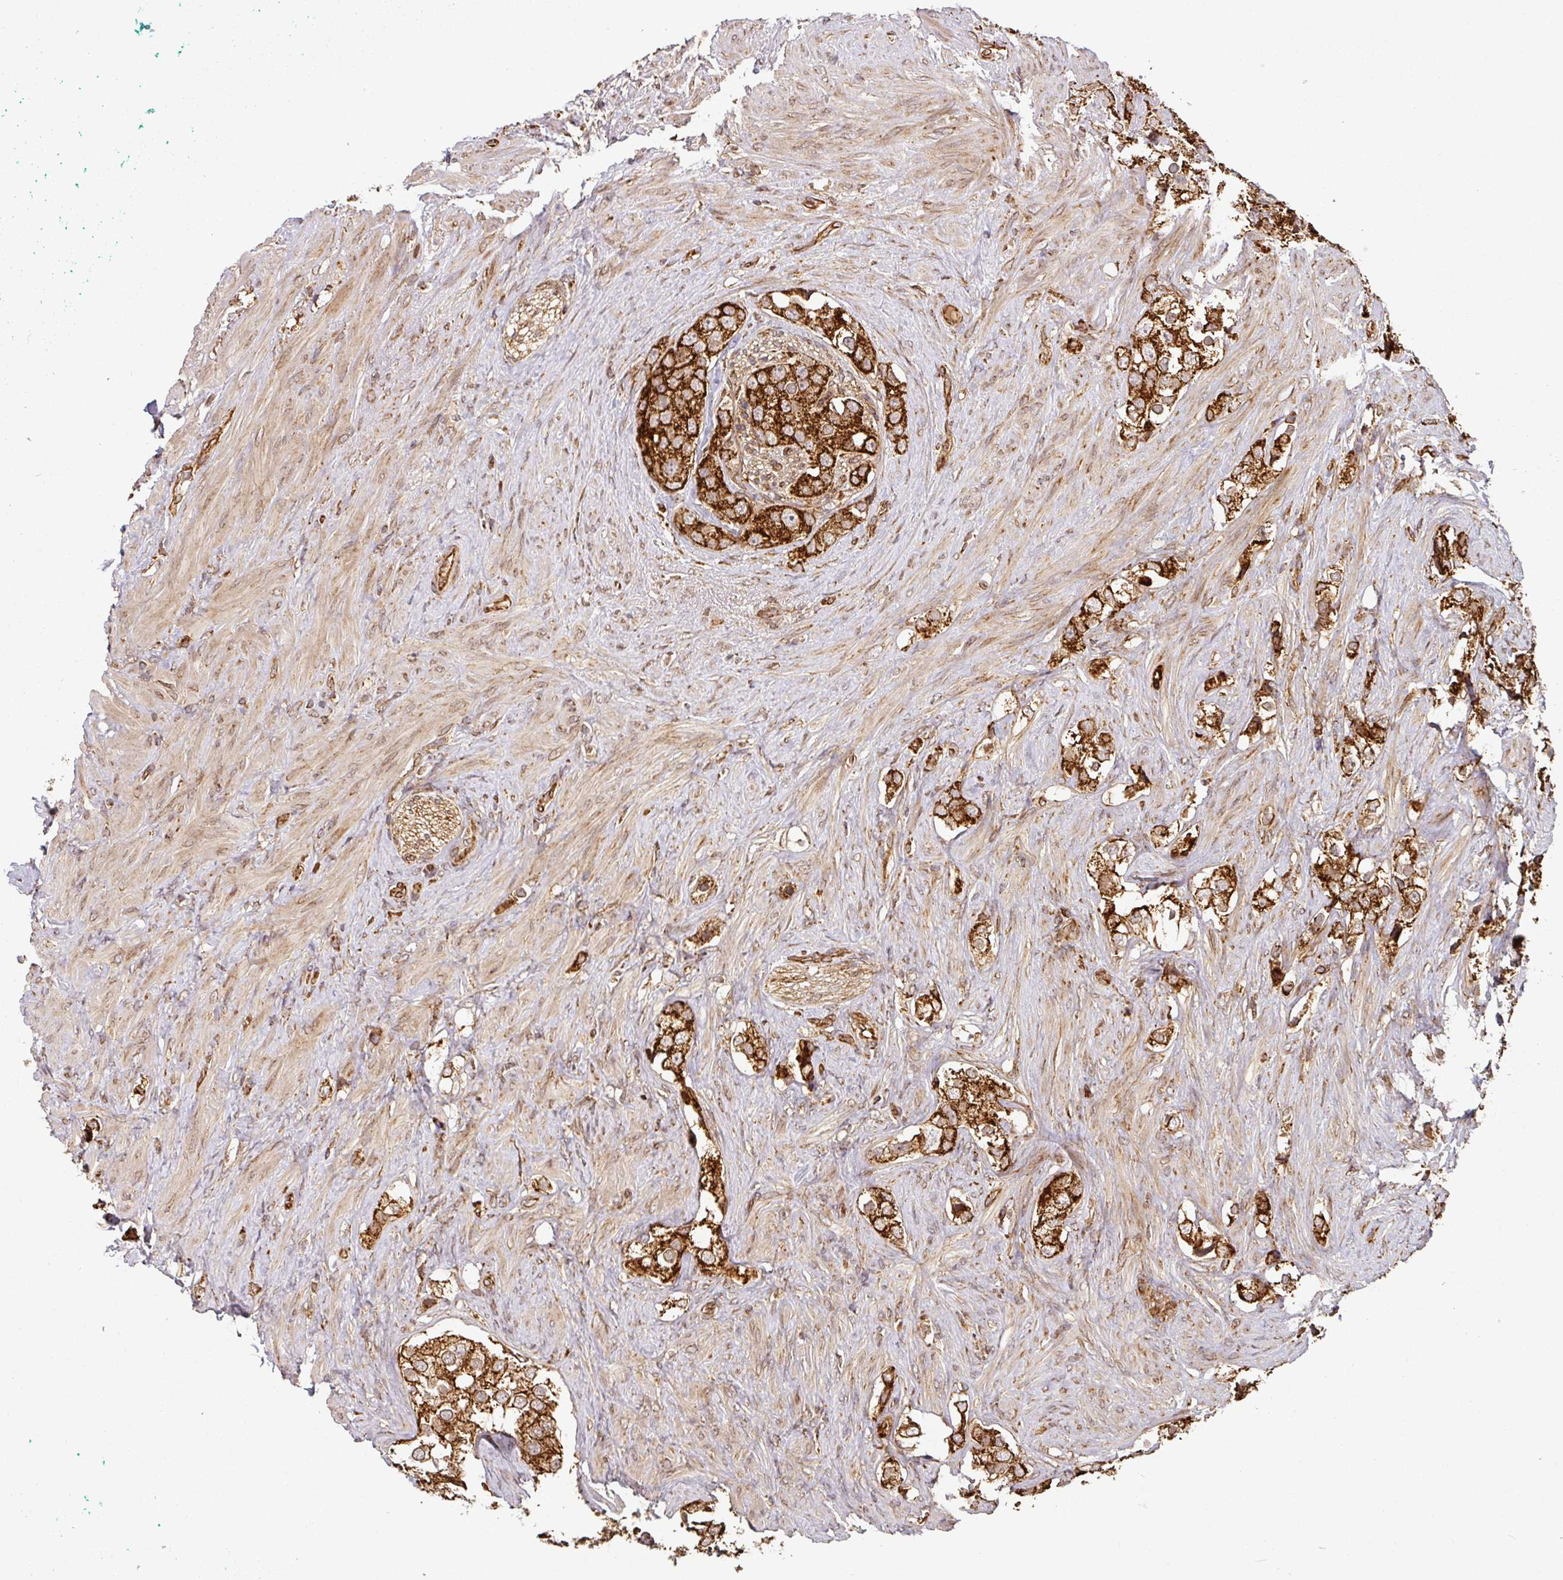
{"staining": {"intensity": "strong", "quantity": ">75%", "location": "cytoplasmic/membranous"}, "tissue": "prostate cancer", "cell_type": "Tumor cells", "image_type": "cancer", "snomed": [{"axis": "morphology", "description": "Adenocarcinoma, High grade"}, {"axis": "topography", "description": "Prostate"}], "caption": "Immunohistochemical staining of human prostate cancer demonstrates high levels of strong cytoplasmic/membranous positivity in approximately >75% of tumor cells.", "gene": "TRAP1", "patient": {"sex": "male", "age": 49}}